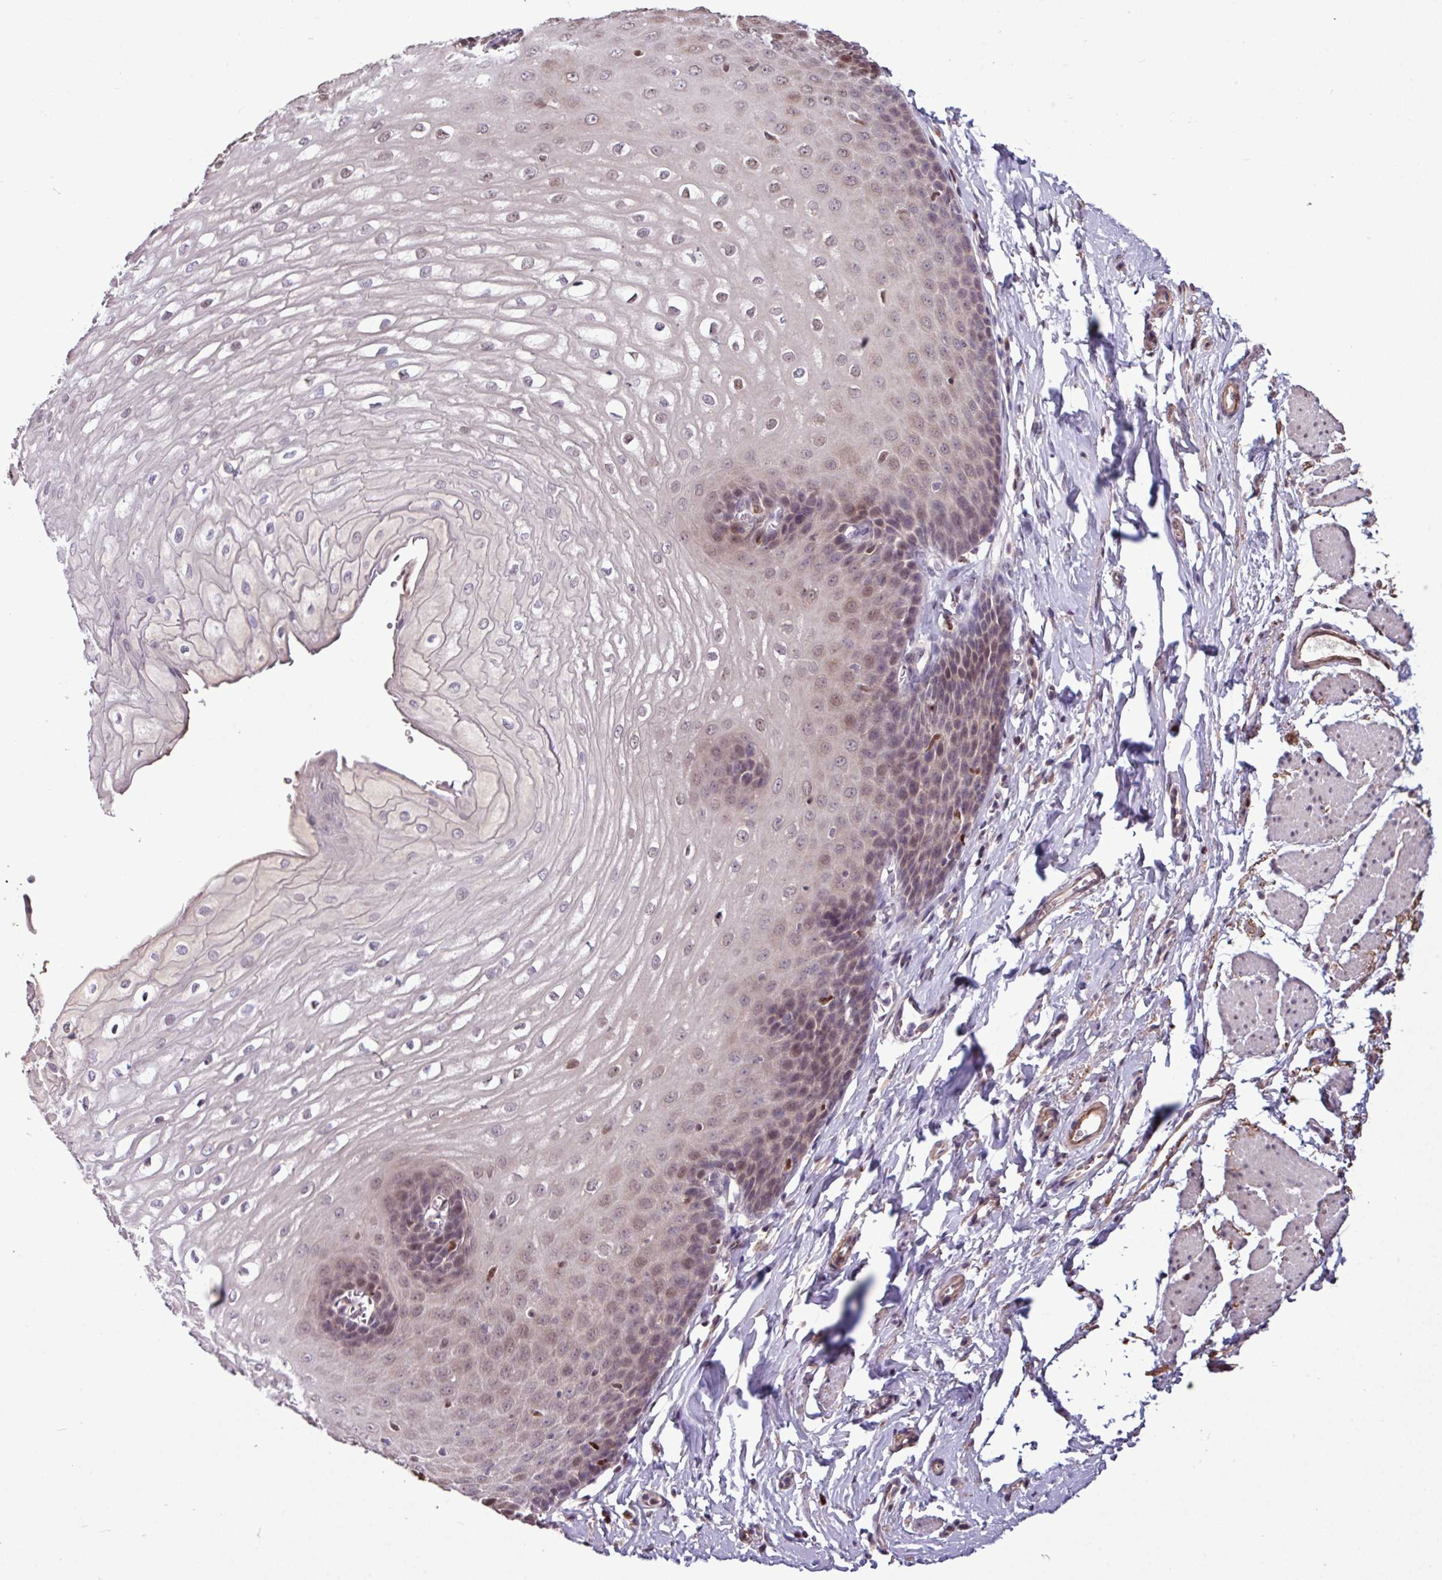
{"staining": {"intensity": "weak", "quantity": "<25%", "location": "nuclear"}, "tissue": "esophagus", "cell_type": "Squamous epithelial cells", "image_type": "normal", "snomed": [{"axis": "morphology", "description": "Normal tissue, NOS"}, {"axis": "topography", "description": "Esophagus"}], "caption": "Immunohistochemistry (IHC) histopathology image of benign esophagus: human esophagus stained with DAB (3,3'-diaminobenzidine) reveals no significant protein positivity in squamous epithelial cells. (DAB IHC visualized using brightfield microscopy, high magnification).", "gene": "SKIC2", "patient": {"sex": "male", "age": 70}}